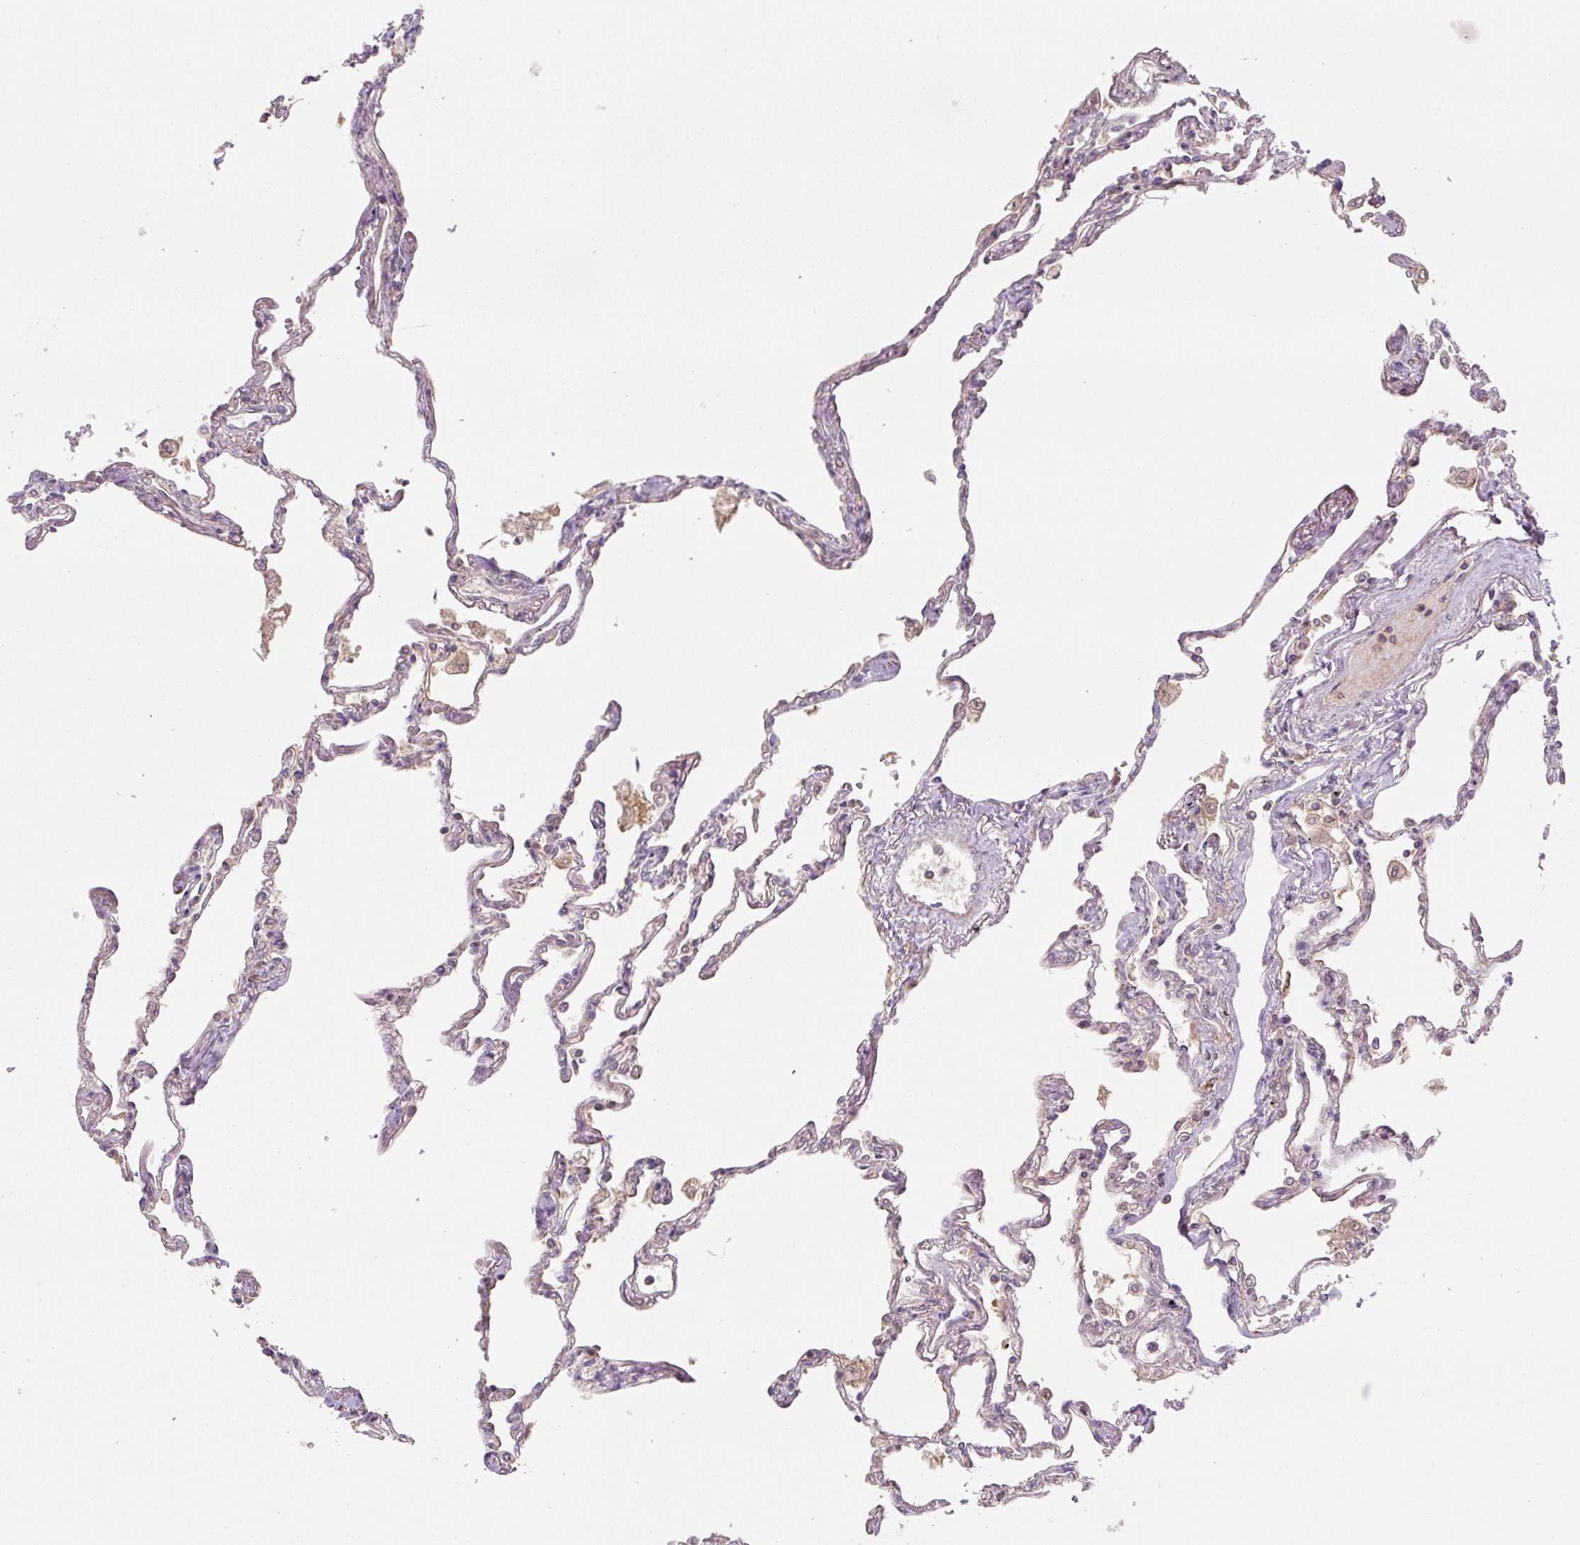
{"staining": {"intensity": "moderate", "quantity": "<25%", "location": "cytoplasmic/membranous"}, "tissue": "lung", "cell_type": "Alveolar cells", "image_type": "normal", "snomed": [{"axis": "morphology", "description": "Normal tissue, NOS"}, {"axis": "topography", "description": "Lung"}], "caption": "The immunohistochemical stain labels moderate cytoplasmic/membranous expression in alveolar cells of normal lung. (brown staining indicates protein expression, while blue staining denotes nuclei).", "gene": "C2orf73", "patient": {"sex": "female", "age": 67}}